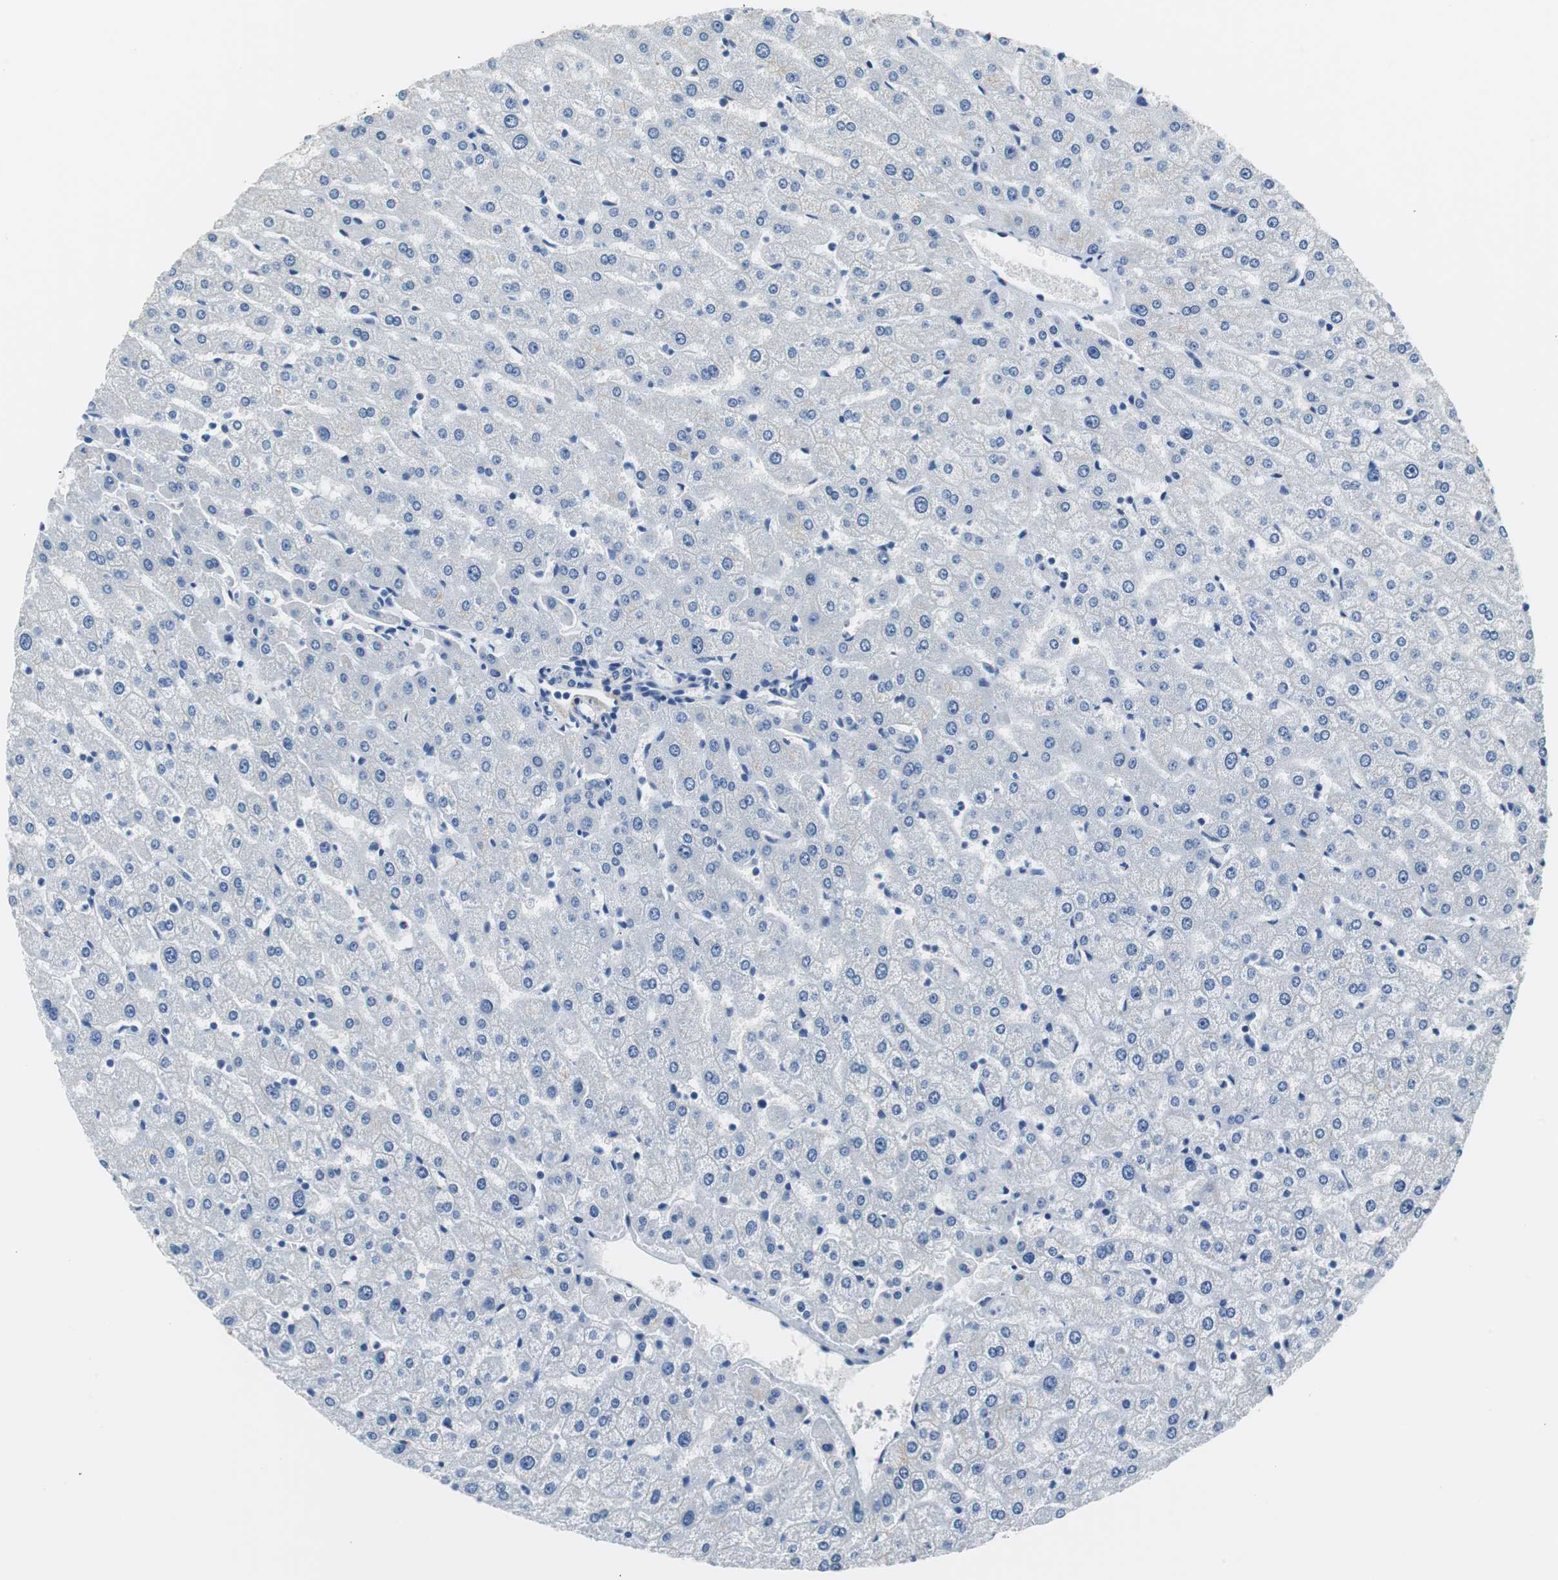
{"staining": {"intensity": "negative", "quantity": "none", "location": "none"}, "tissue": "liver", "cell_type": "Cholangiocytes", "image_type": "normal", "snomed": [{"axis": "morphology", "description": "Normal tissue, NOS"}, {"axis": "morphology", "description": "Fibrosis, NOS"}, {"axis": "topography", "description": "Liver"}], "caption": "Cholangiocytes show no significant expression in benign liver. Nuclei are stained in blue.", "gene": "MUC7", "patient": {"sex": "female", "age": 29}}